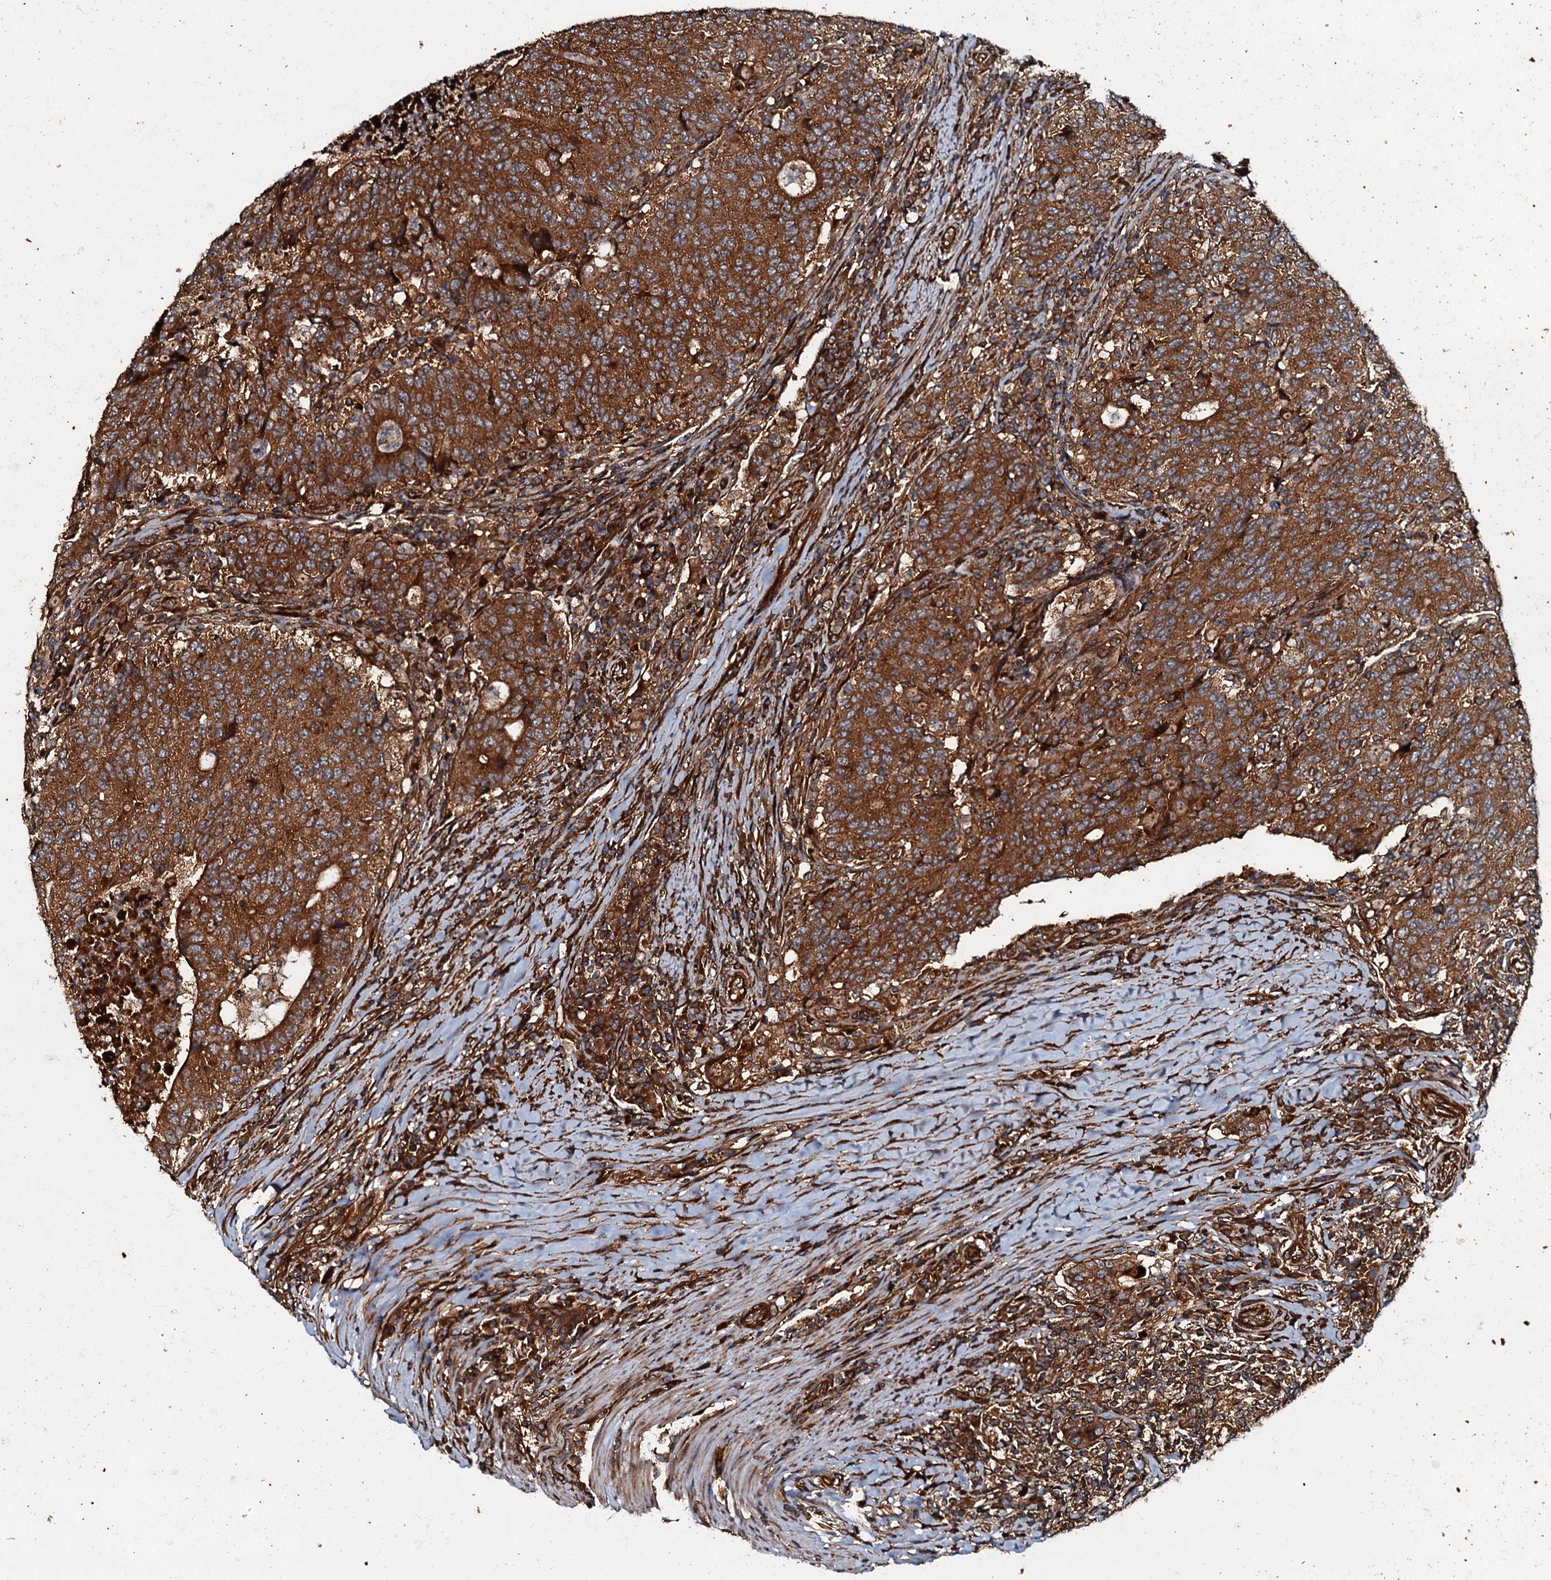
{"staining": {"intensity": "strong", "quantity": ">75%", "location": "cytoplasmic/membranous"}, "tissue": "colorectal cancer", "cell_type": "Tumor cells", "image_type": "cancer", "snomed": [{"axis": "morphology", "description": "Adenocarcinoma, NOS"}, {"axis": "topography", "description": "Colon"}], "caption": "This photomicrograph exhibits immunohistochemistry (IHC) staining of colorectal cancer (adenocarcinoma), with high strong cytoplasmic/membranous staining in approximately >75% of tumor cells.", "gene": "BLOC1S6", "patient": {"sex": "female", "age": 75}}